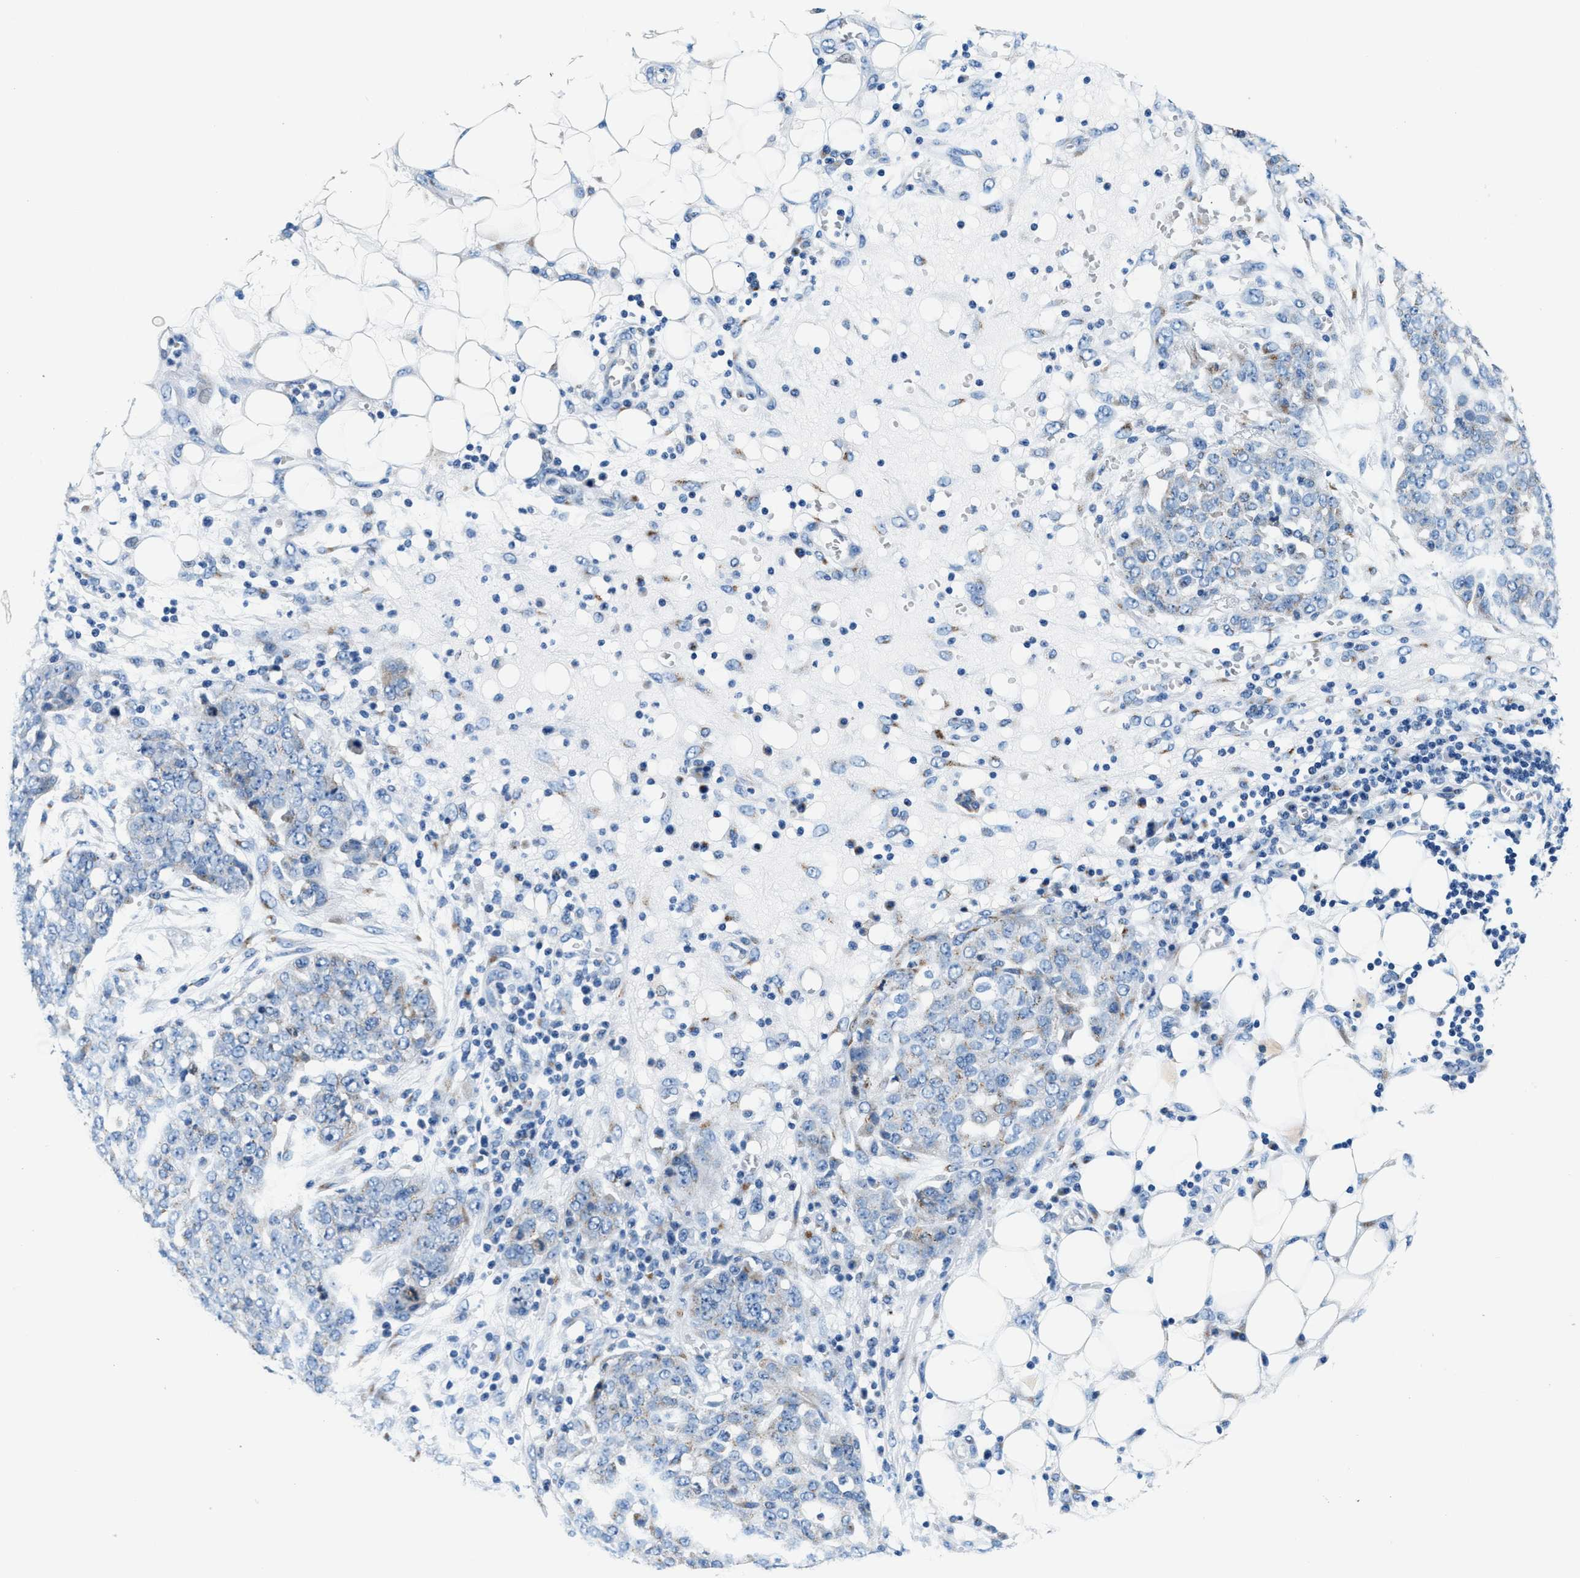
{"staining": {"intensity": "negative", "quantity": "none", "location": "none"}, "tissue": "ovarian cancer", "cell_type": "Tumor cells", "image_type": "cancer", "snomed": [{"axis": "morphology", "description": "Cystadenocarcinoma, serous, NOS"}, {"axis": "topography", "description": "Soft tissue"}, {"axis": "topography", "description": "Ovary"}], "caption": "Ovarian cancer (serous cystadenocarcinoma) was stained to show a protein in brown. There is no significant positivity in tumor cells.", "gene": "VPS53", "patient": {"sex": "female", "age": 57}}